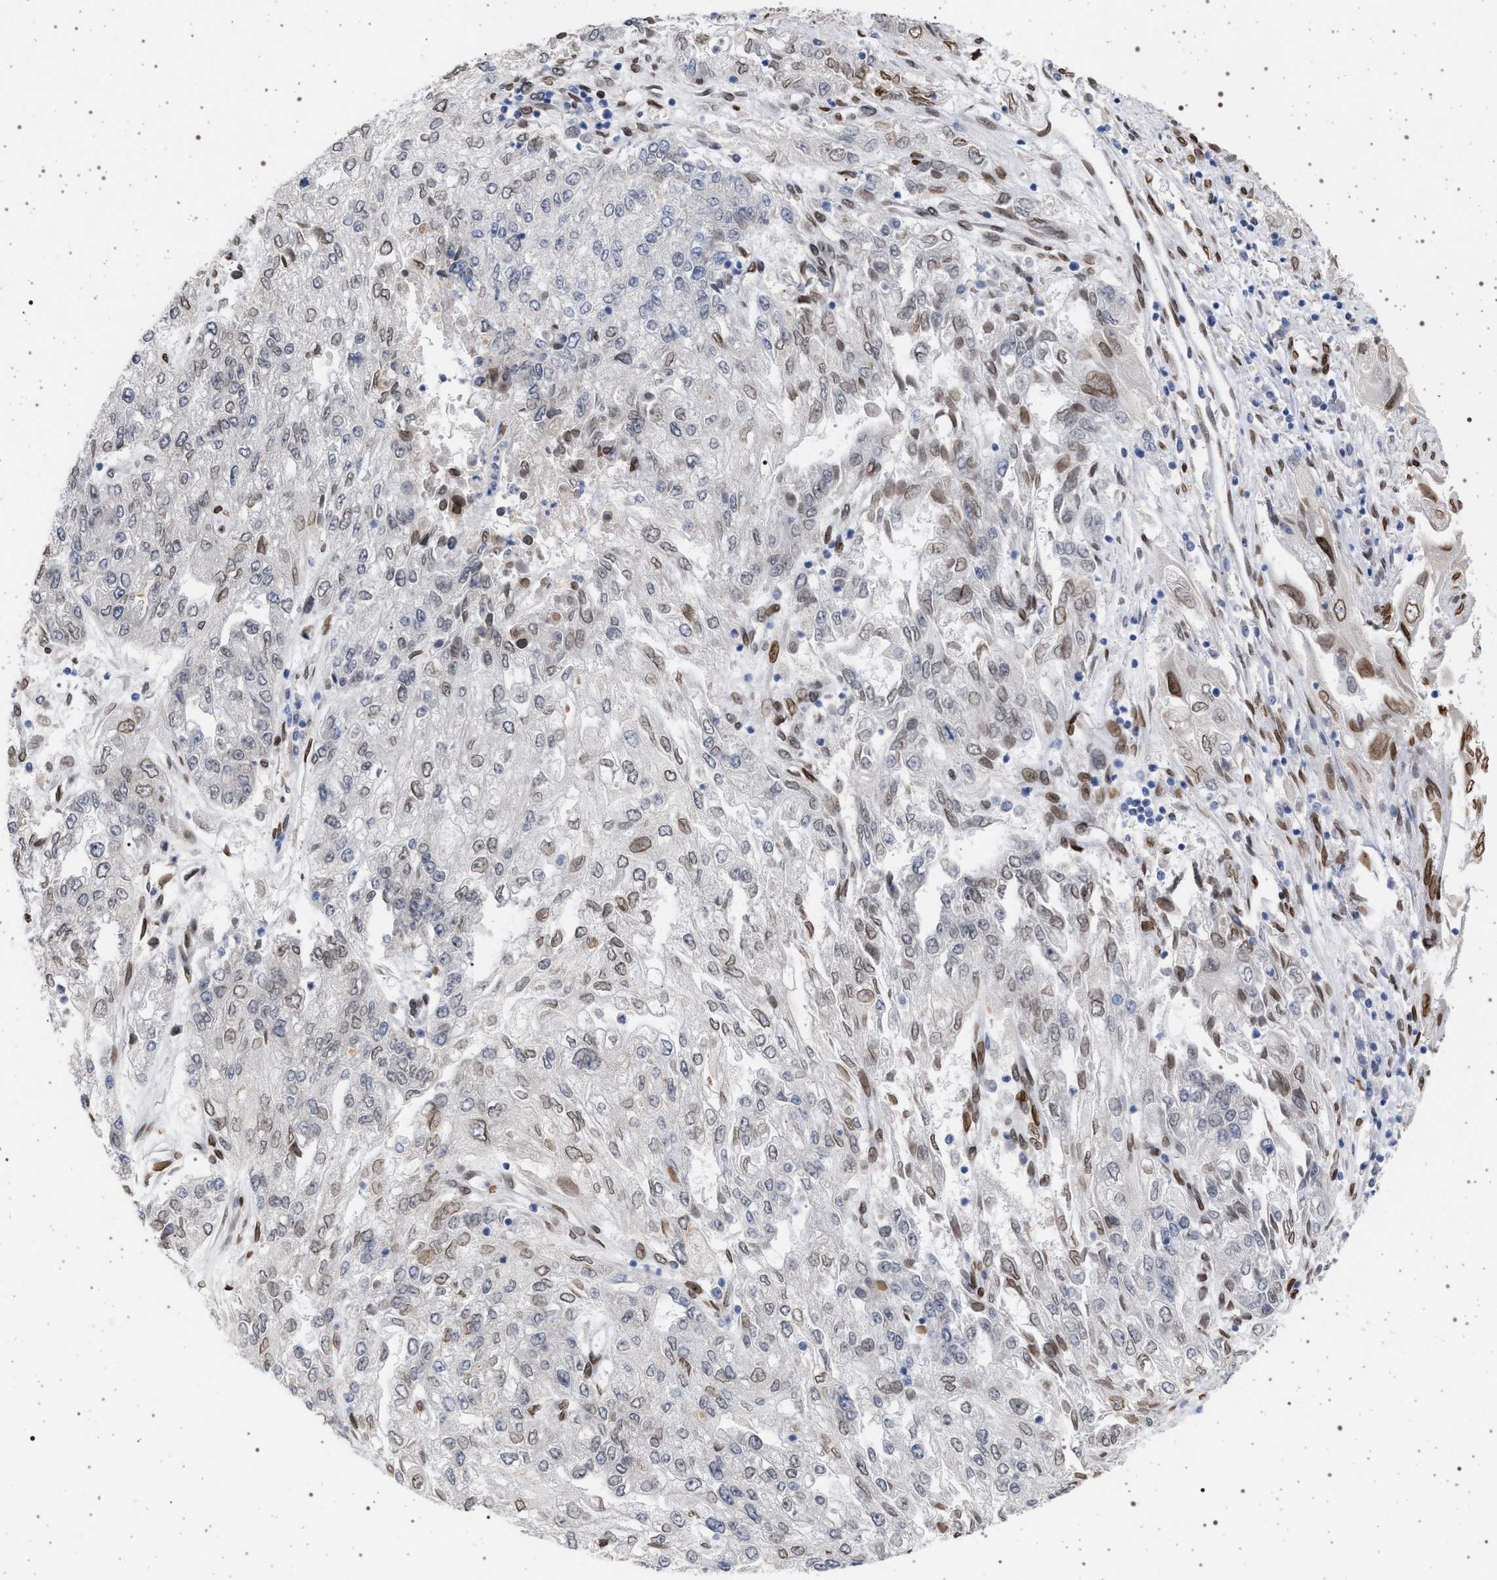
{"staining": {"intensity": "moderate", "quantity": "<25%", "location": "cytoplasmic/membranous,nuclear"}, "tissue": "endometrial cancer", "cell_type": "Tumor cells", "image_type": "cancer", "snomed": [{"axis": "morphology", "description": "Adenocarcinoma, NOS"}, {"axis": "topography", "description": "Endometrium"}], "caption": "Immunohistochemistry (IHC) staining of endometrial cancer, which reveals low levels of moderate cytoplasmic/membranous and nuclear staining in about <25% of tumor cells indicating moderate cytoplasmic/membranous and nuclear protein positivity. The staining was performed using DAB (brown) for protein detection and nuclei were counterstained in hematoxylin (blue).", "gene": "ING2", "patient": {"sex": "female", "age": 49}}